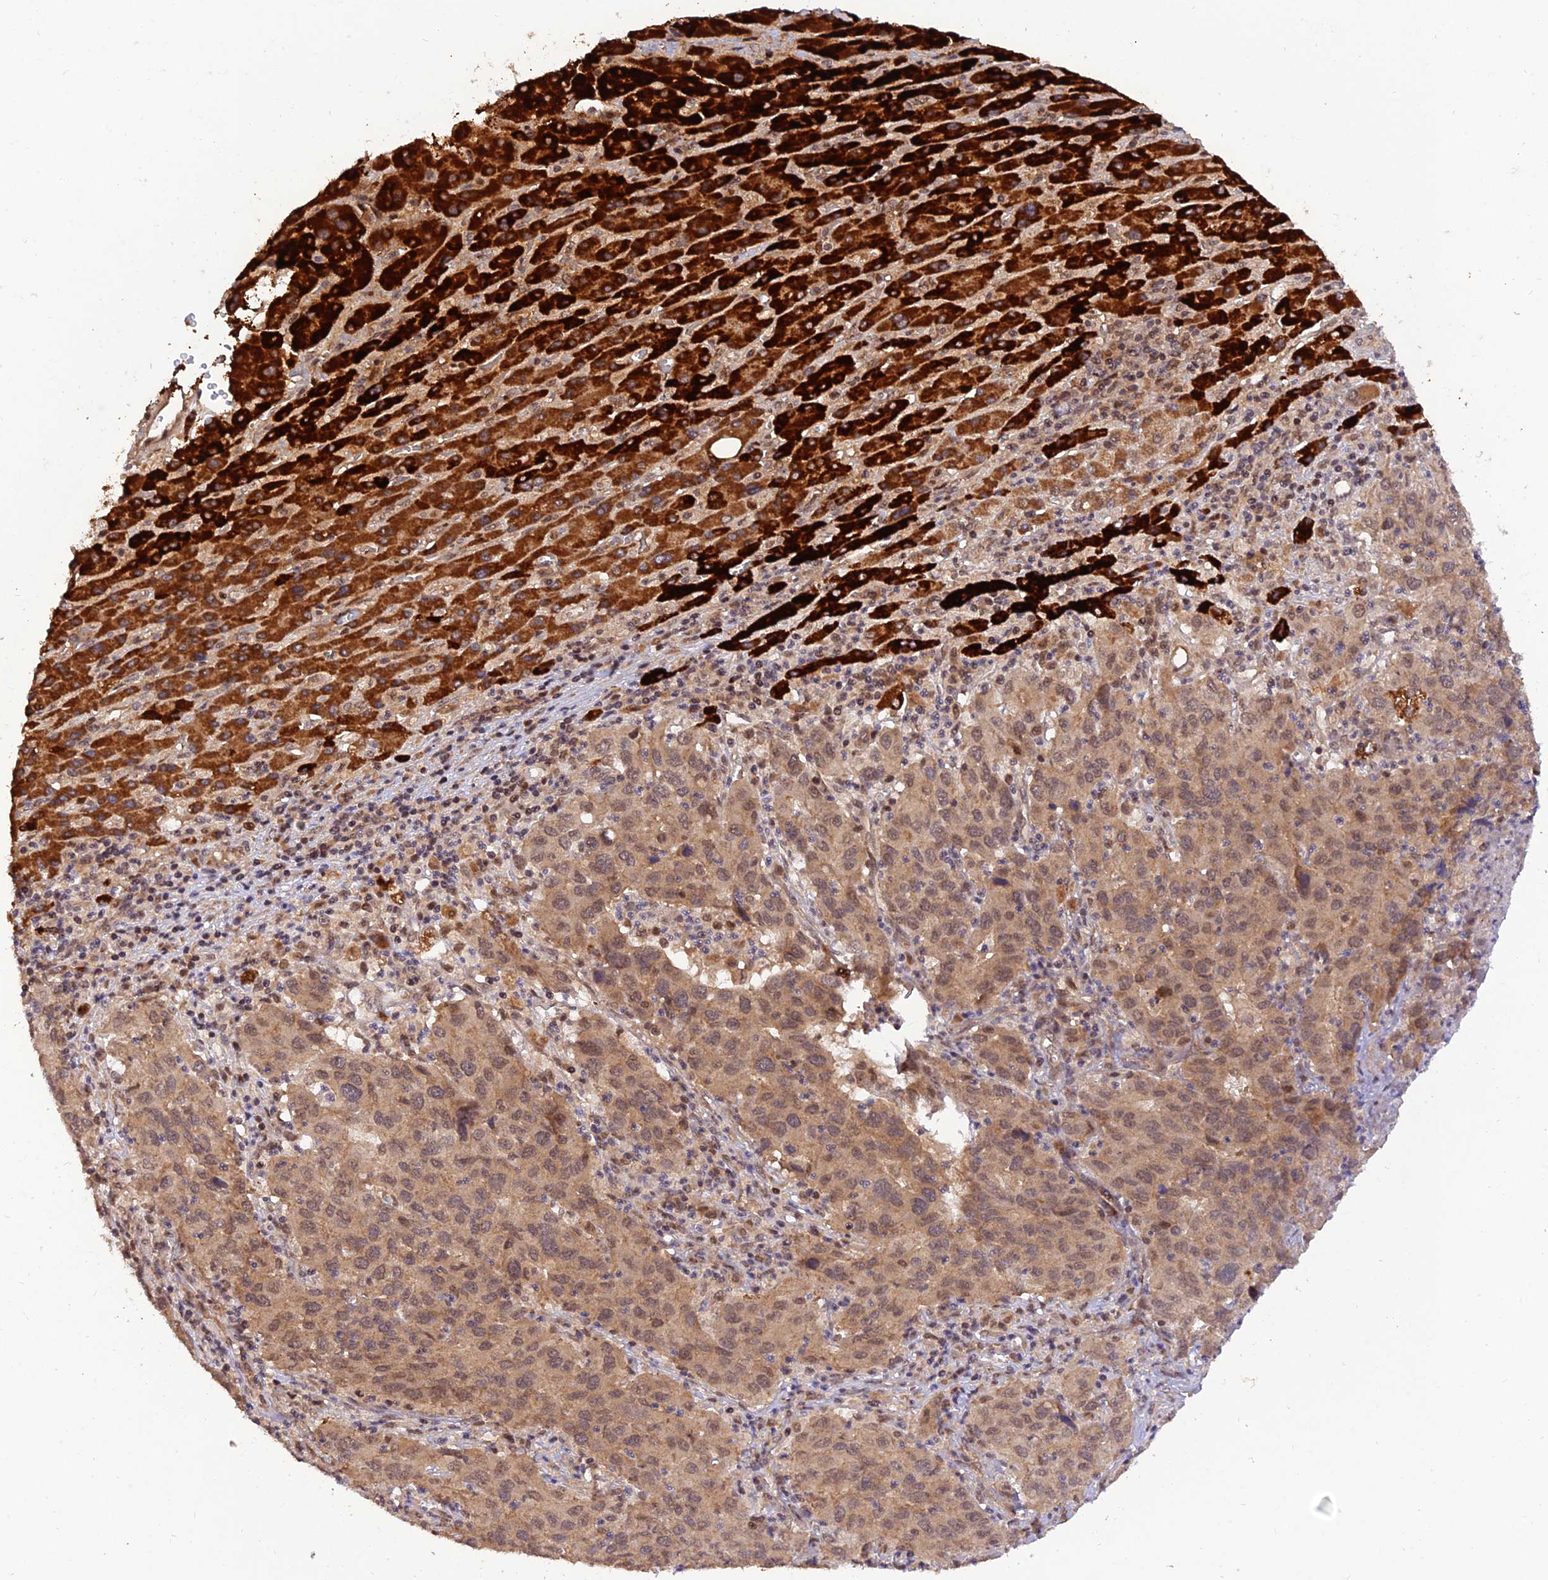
{"staining": {"intensity": "weak", "quantity": ">75%", "location": "cytoplasmic/membranous,nuclear"}, "tissue": "liver cancer", "cell_type": "Tumor cells", "image_type": "cancer", "snomed": [{"axis": "morphology", "description": "Carcinoma, Hepatocellular, NOS"}, {"axis": "topography", "description": "Liver"}], "caption": "The micrograph shows a brown stain indicating the presence of a protein in the cytoplasmic/membranous and nuclear of tumor cells in liver cancer (hepatocellular carcinoma).", "gene": "REV1", "patient": {"sex": "male", "age": 63}}